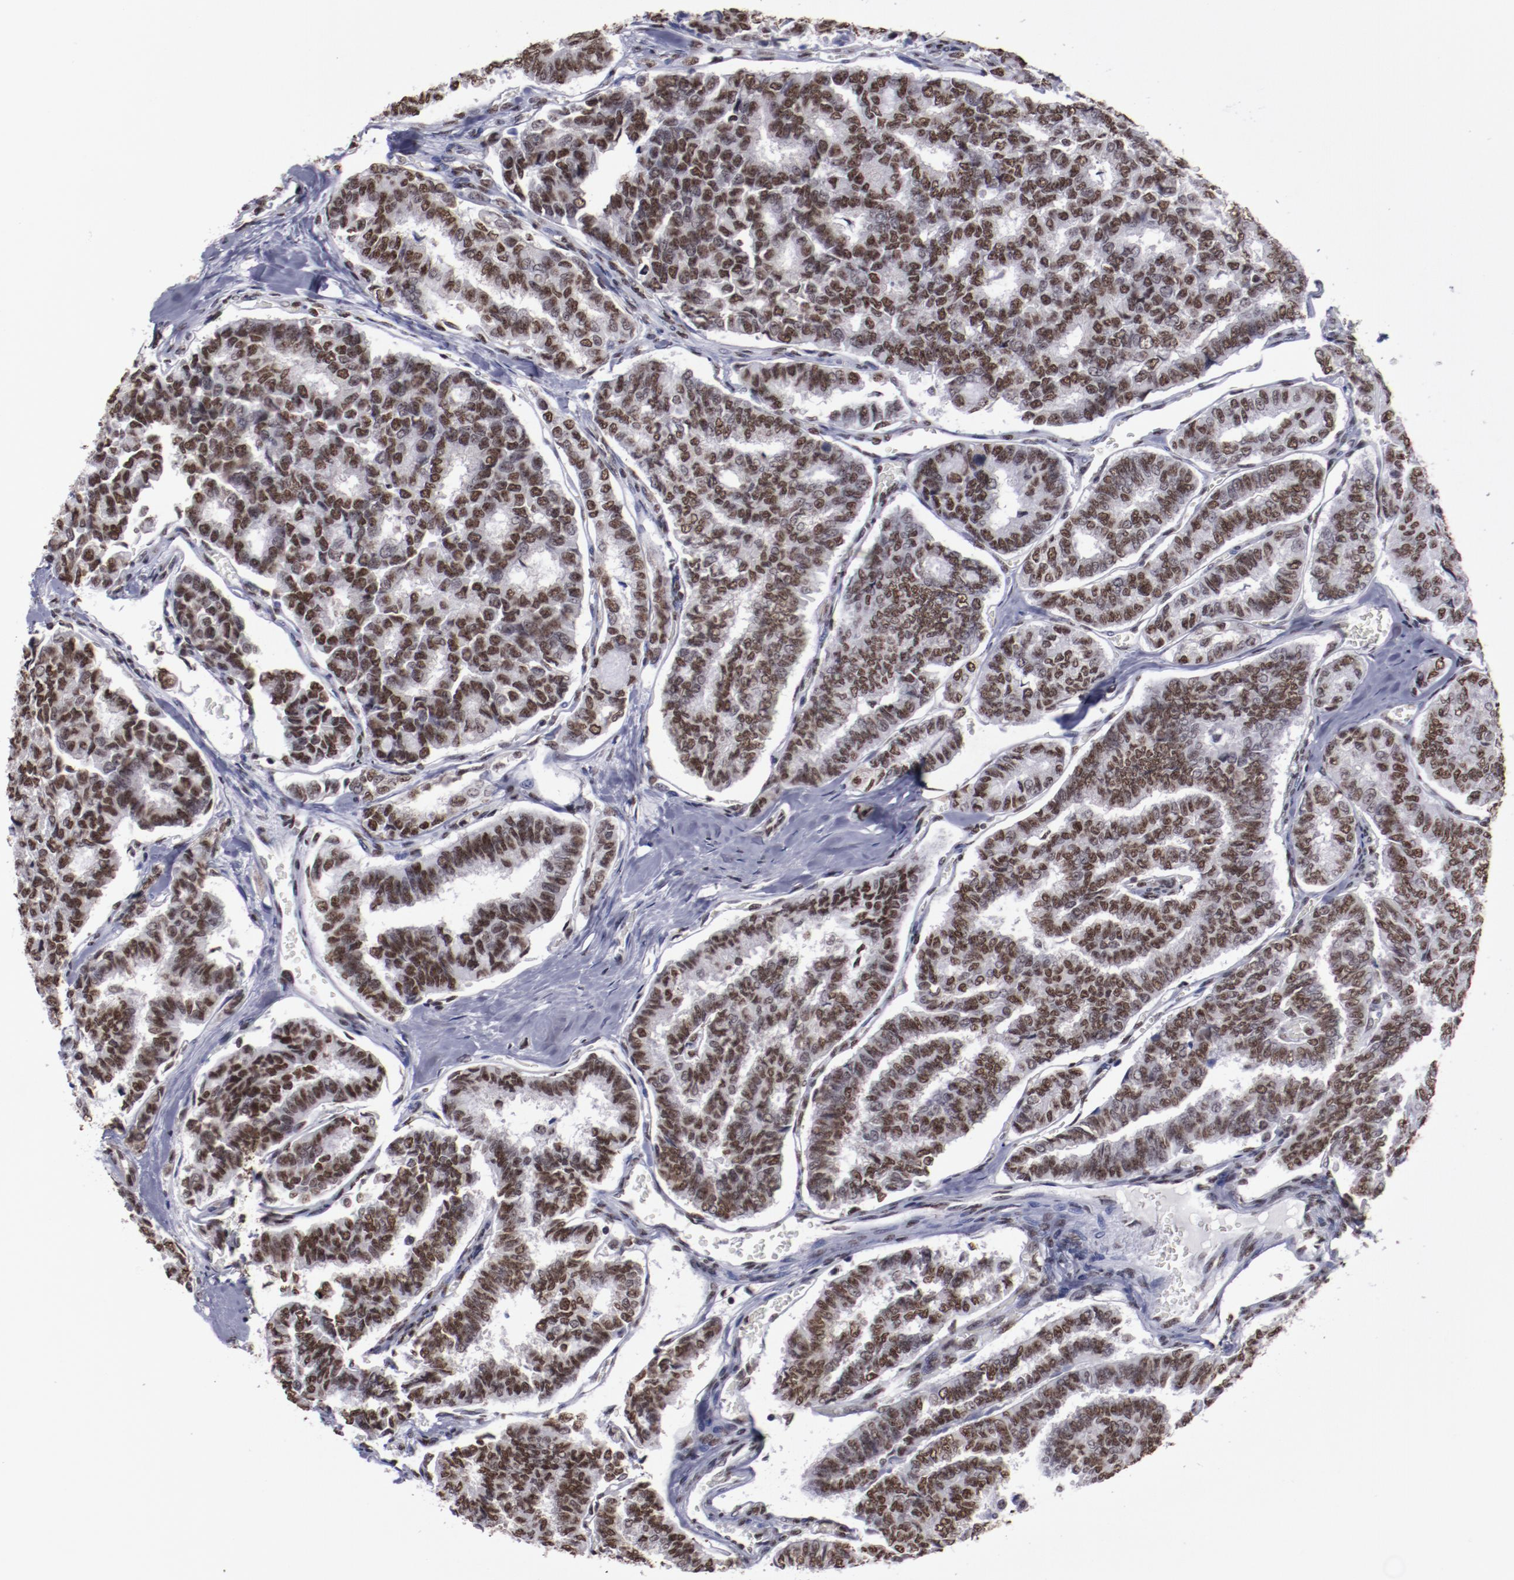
{"staining": {"intensity": "strong", "quantity": ">75%", "location": "nuclear"}, "tissue": "thyroid cancer", "cell_type": "Tumor cells", "image_type": "cancer", "snomed": [{"axis": "morphology", "description": "Papillary adenocarcinoma, NOS"}, {"axis": "topography", "description": "Thyroid gland"}], "caption": "High-magnification brightfield microscopy of thyroid cancer (papillary adenocarcinoma) stained with DAB (brown) and counterstained with hematoxylin (blue). tumor cells exhibit strong nuclear expression is present in approximately>75% of cells.", "gene": "HNRNPA2B1", "patient": {"sex": "female", "age": 35}}